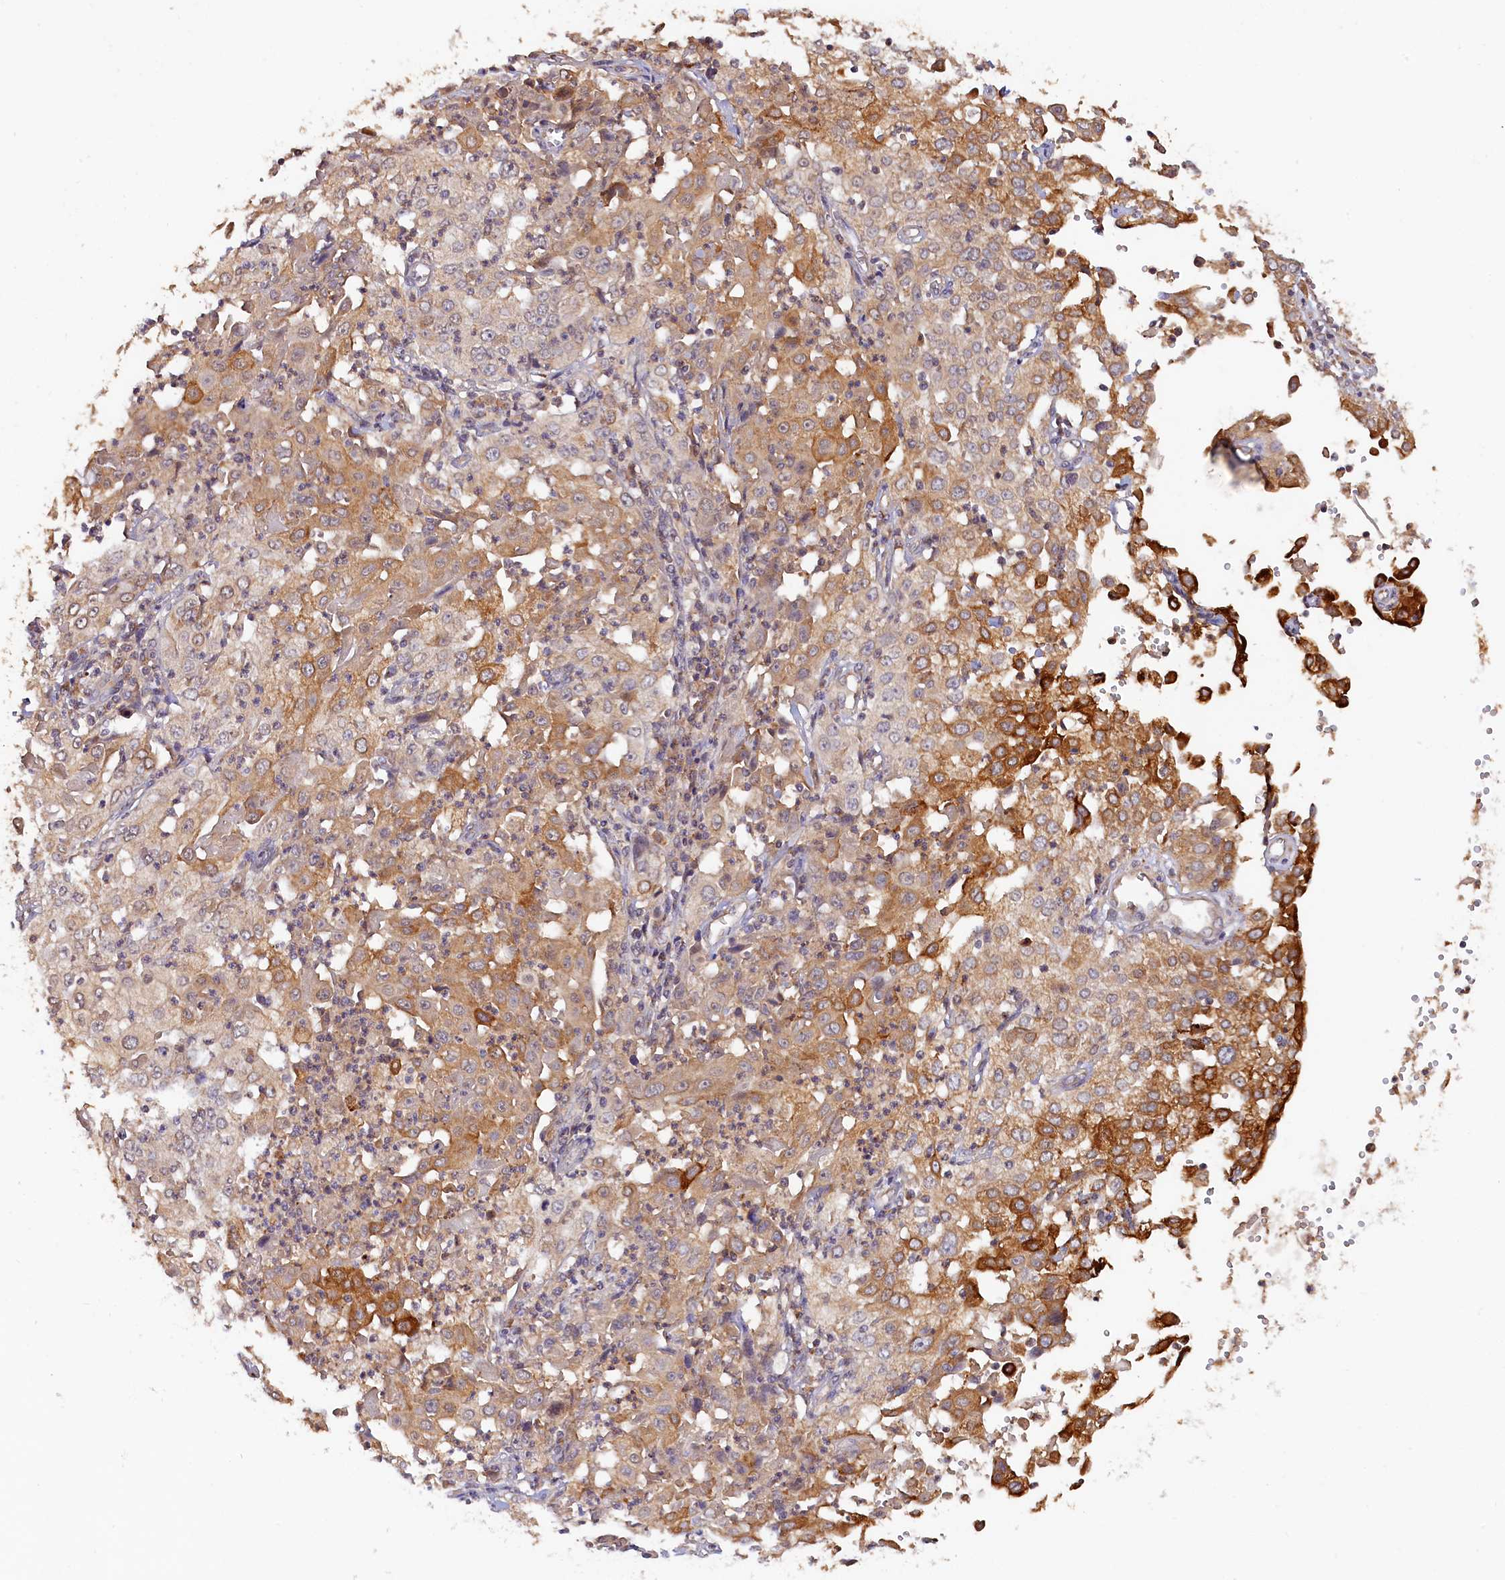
{"staining": {"intensity": "moderate", "quantity": "25%-75%", "location": "cytoplasmic/membranous"}, "tissue": "cervical cancer", "cell_type": "Tumor cells", "image_type": "cancer", "snomed": [{"axis": "morphology", "description": "Squamous cell carcinoma, NOS"}, {"axis": "topography", "description": "Cervix"}], "caption": "Squamous cell carcinoma (cervical) tissue displays moderate cytoplasmic/membranous expression in about 25%-75% of tumor cells The protein of interest is shown in brown color, while the nuclei are stained blue.", "gene": "TANGO6", "patient": {"sex": "female", "age": 39}}